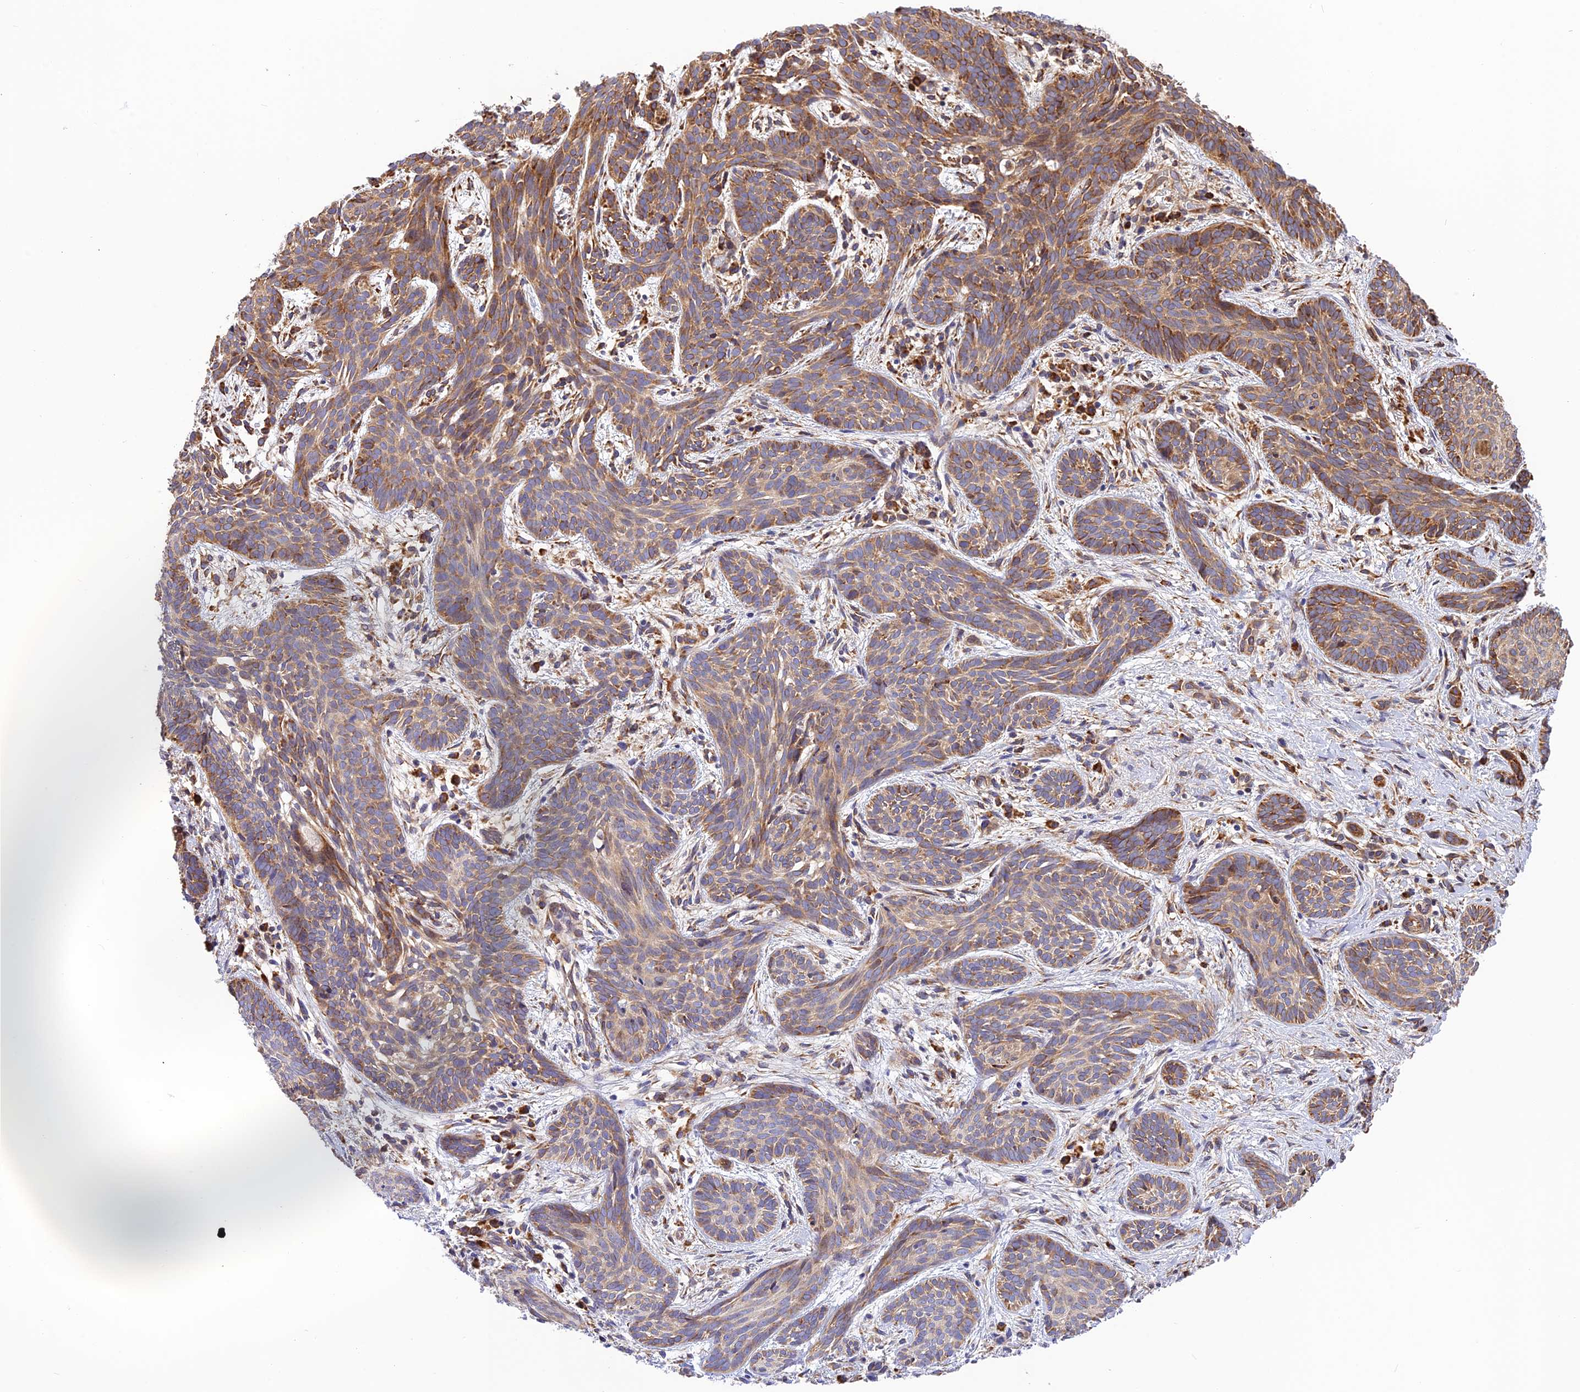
{"staining": {"intensity": "moderate", "quantity": "25%-75%", "location": "cytoplasmic/membranous"}, "tissue": "skin cancer", "cell_type": "Tumor cells", "image_type": "cancer", "snomed": [{"axis": "morphology", "description": "Basal cell carcinoma"}, {"axis": "topography", "description": "Skin"}], "caption": "Skin basal cell carcinoma stained with a brown dye exhibits moderate cytoplasmic/membranous positive expression in about 25%-75% of tumor cells.", "gene": "RPL5", "patient": {"sex": "female", "age": 81}}